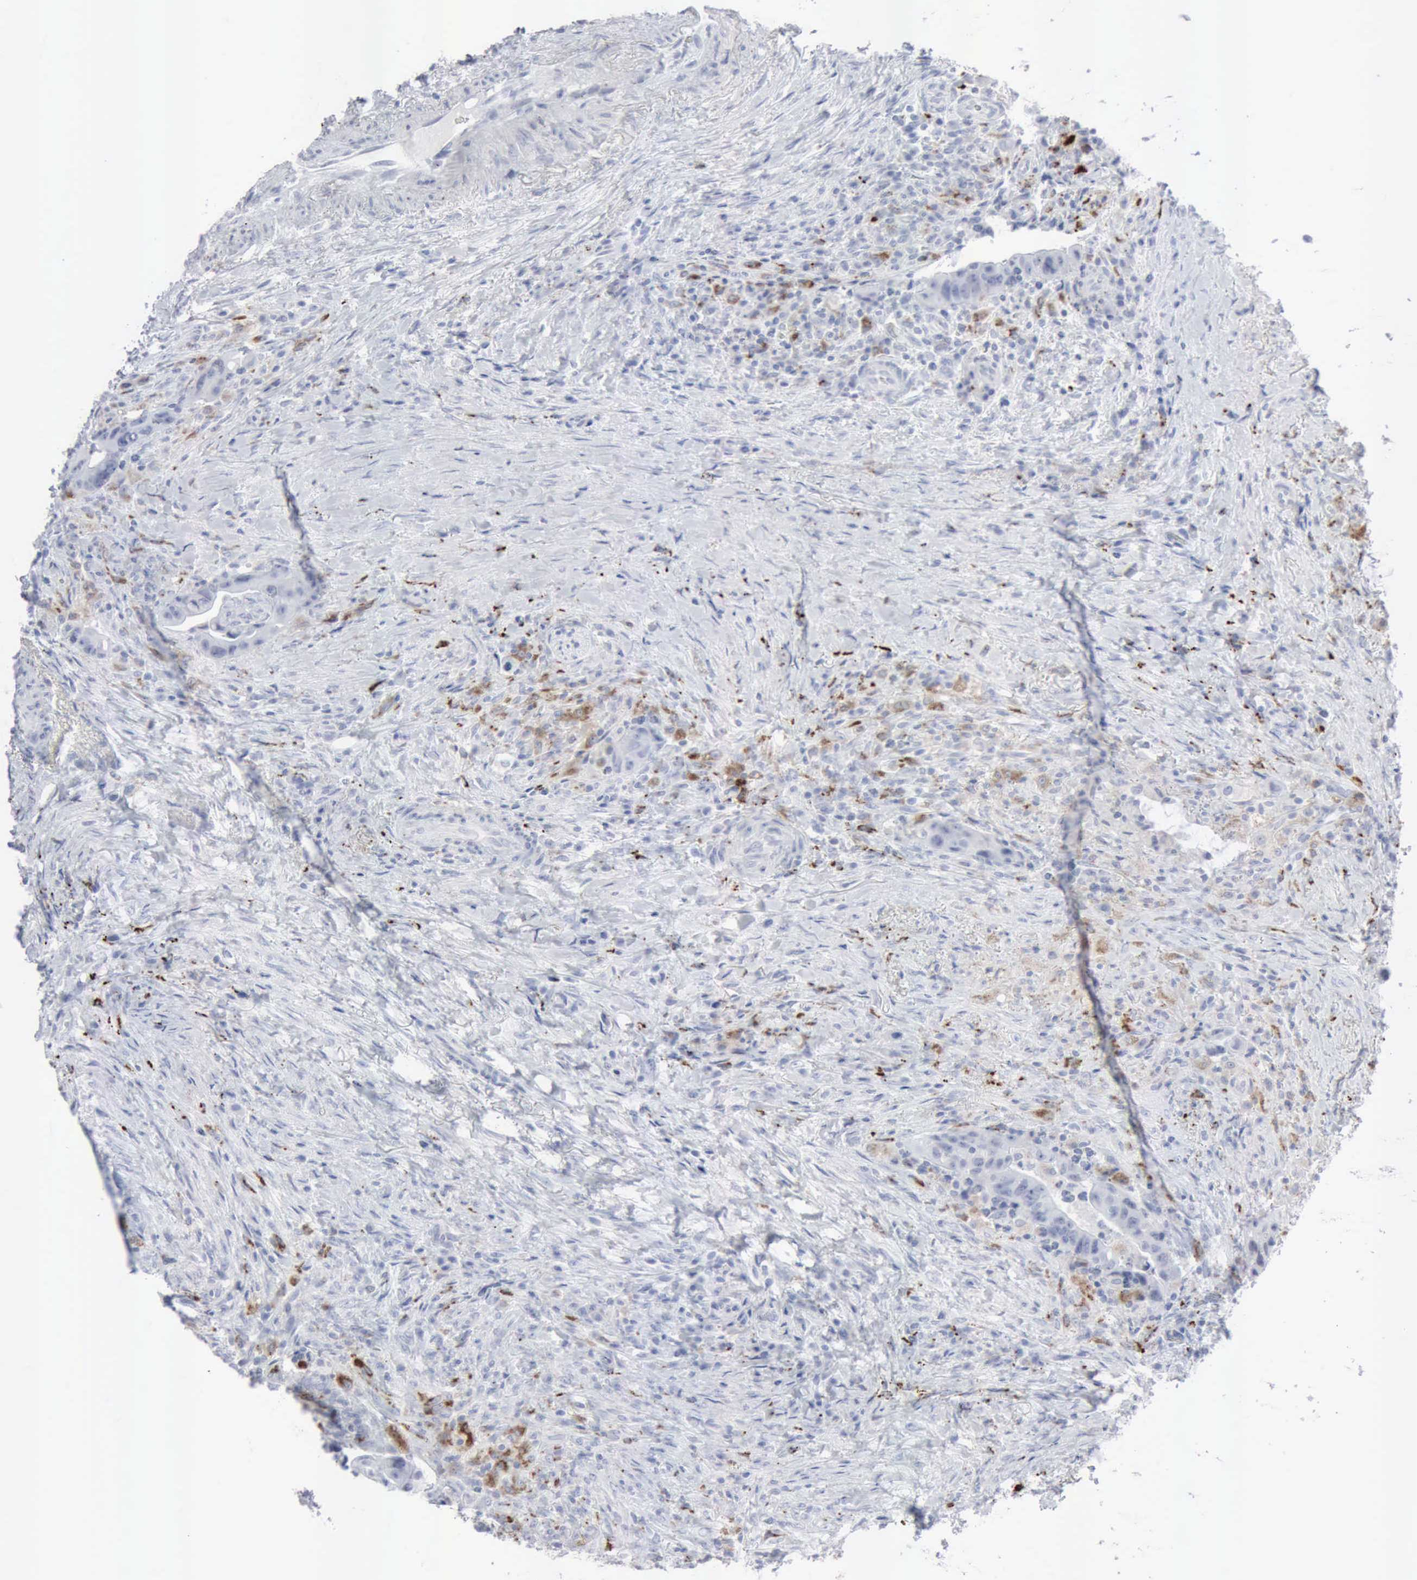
{"staining": {"intensity": "moderate", "quantity": "25%-75%", "location": "cytoplasmic/membranous"}, "tissue": "colorectal cancer", "cell_type": "Tumor cells", "image_type": "cancer", "snomed": [{"axis": "morphology", "description": "Adenocarcinoma, NOS"}, {"axis": "topography", "description": "Rectum"}], "caption": "Adenocarcinoma (colorectal) stained with immunohistochemistry reveals moderate cytoplasmic/membranous staining in approximately 25%-75% of tumor cells.", "gene": "GLA", "patient": {"sex": "female", "age": 71}}